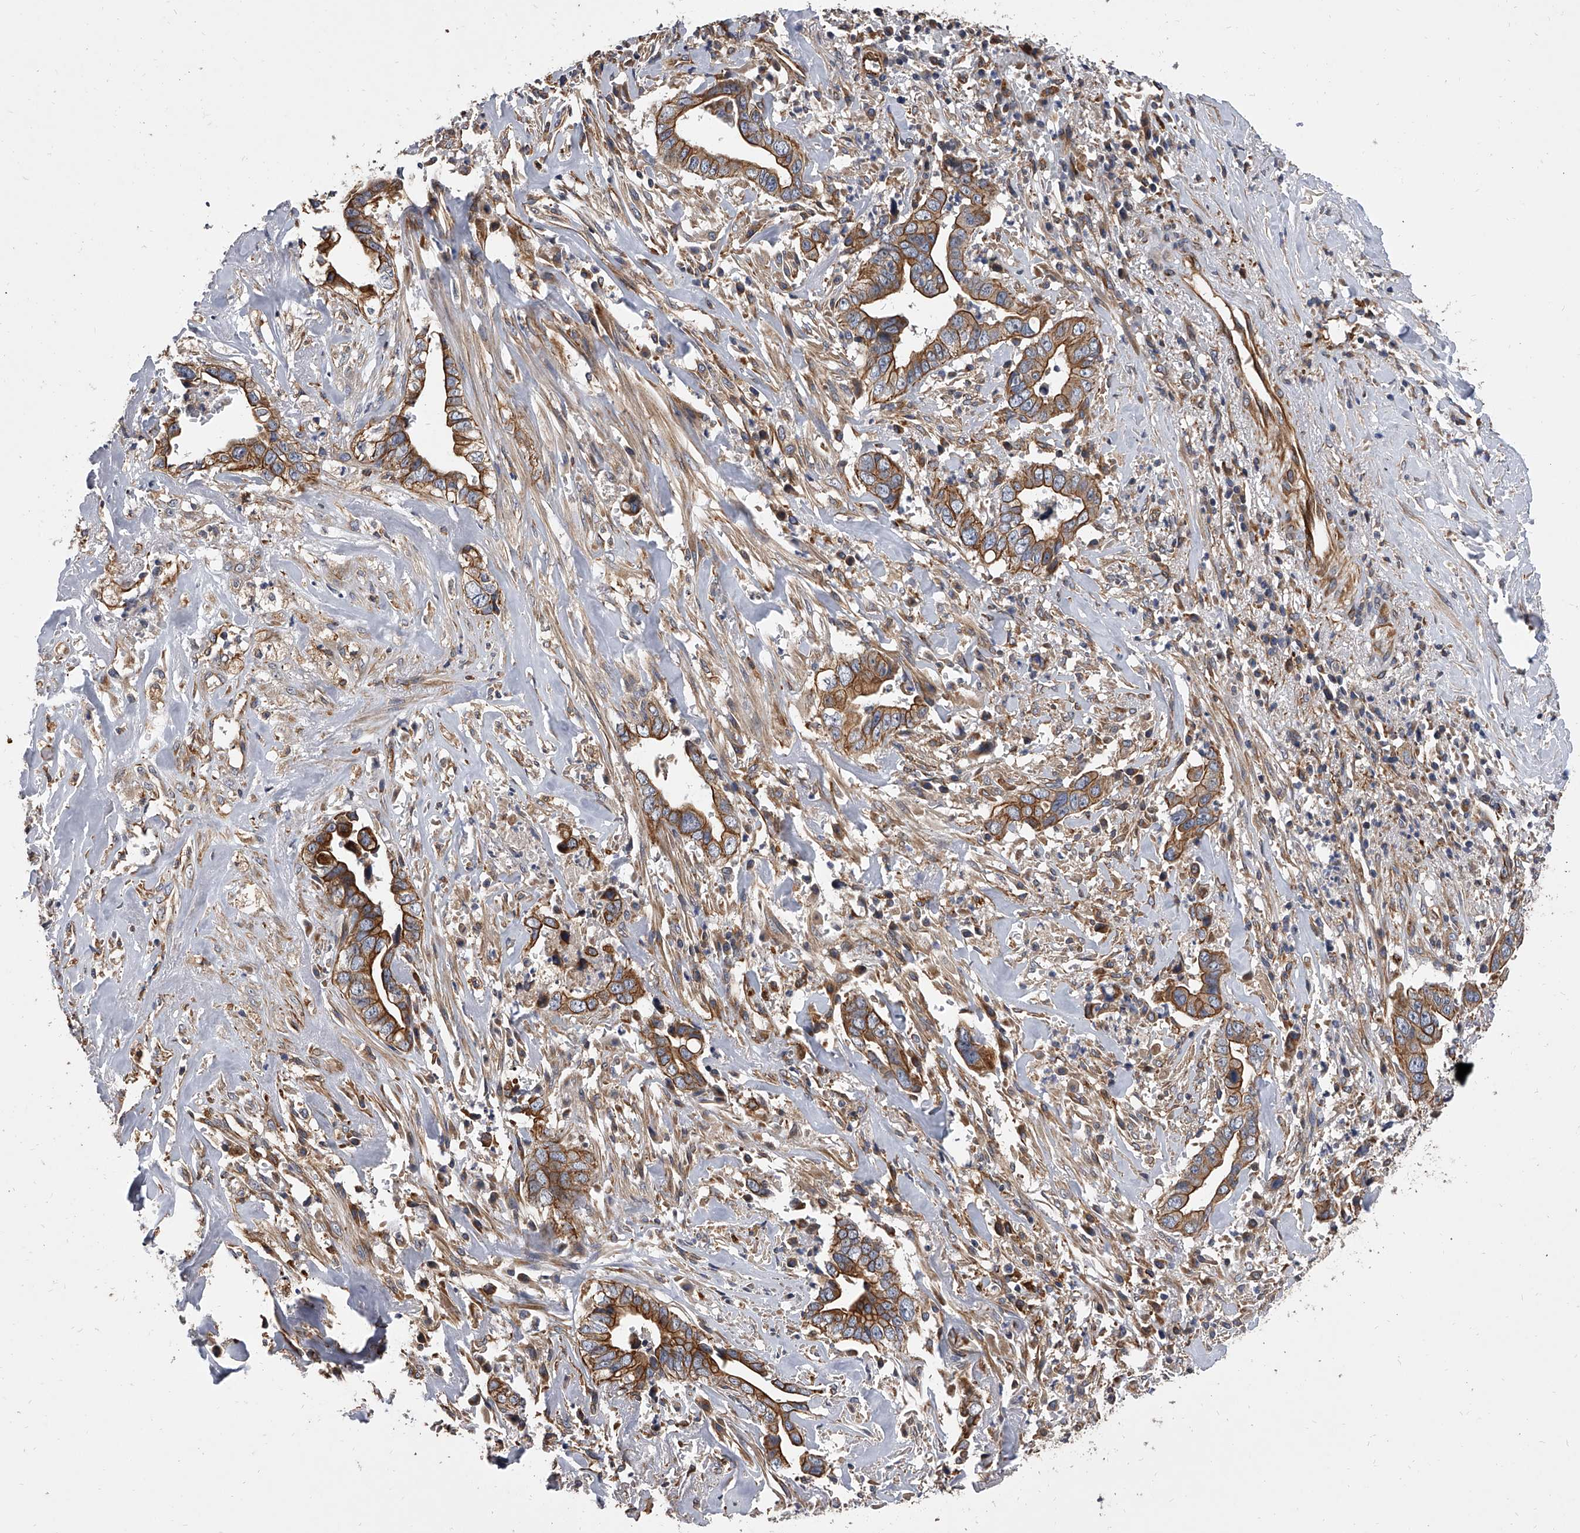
{"staining": {"intensity": "moderate", "quantity": ">75%", "location": "cytoplasmic/membranous"}, "tissue": "liver cancer", "cell_type": "Tumor cells", "image_type": "cancer", "snomed": [{"axis": "morphology", "description": "Cholangiocarcinoma"}, {"axis": "topography", "description": "Liver"}], "caption": "DAB immunohistochemical staining of human liver cancer (cholangiocarcinoma) reveals moderate cytoplasmic/membranous protein expression in about >75% of tumor cells. Using DAB (brown) and hematoxylin (blue) stains, captured at high magnification using brightfield microscopy.", "gene": "EXOC4", "patient": {"sex": "female", "age": 79}}